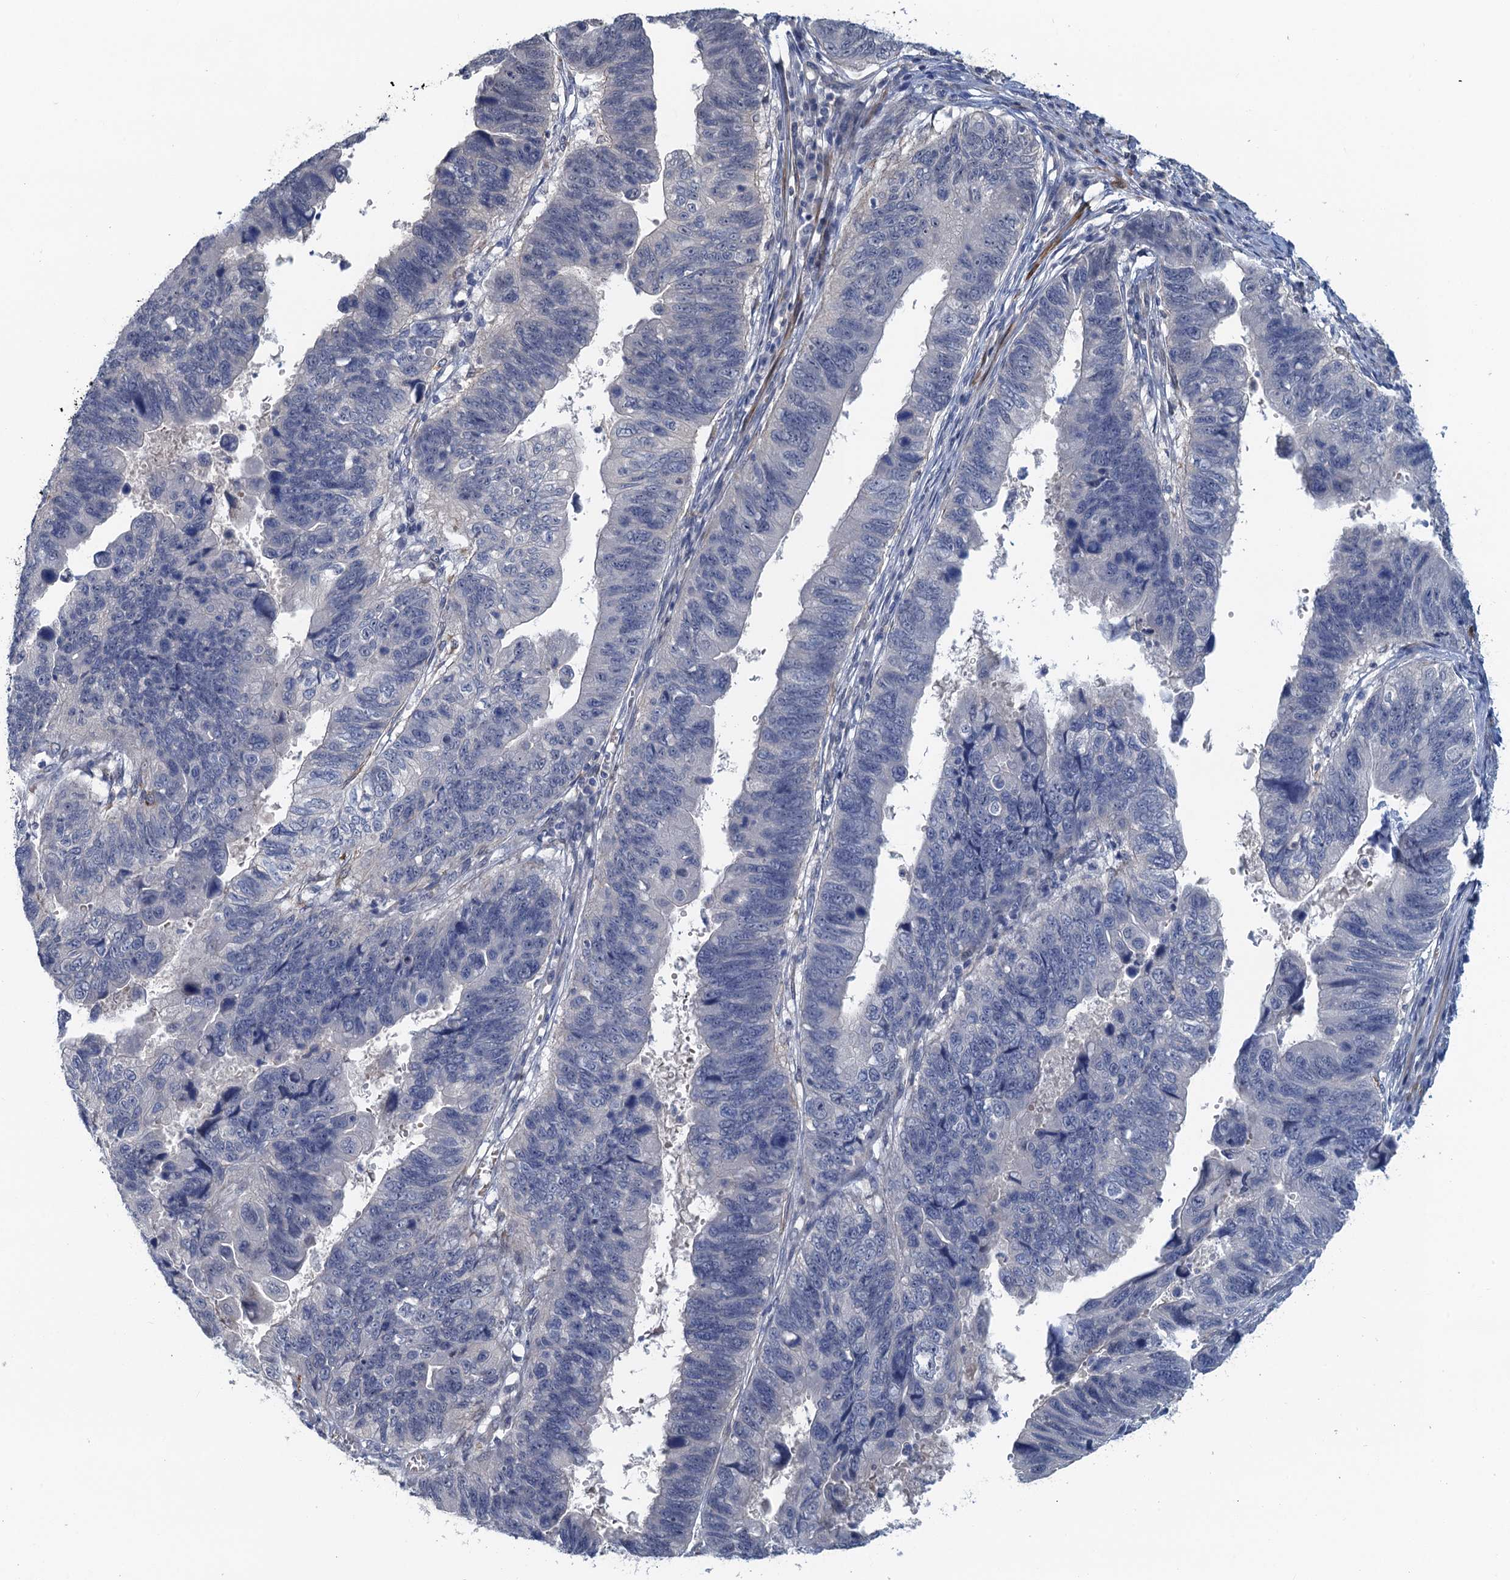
{"staining": {"intensity": "negative", "quantity": "none", "location": "none"}, "tissue": "stomach cancer", "cell_type": "Tumor cells", "image_type": "cancer", "snomed": [{"axis": "morphology", "description": "Adenocarcinoma, NOS"}, {"axis": "topography", "description": "Stomach"}], "caption": "IHC micrograph of neoplastic tissue: stomach cancer (adenocarcinoma) stained with DAB (3,3'-diaminobenzidine) shows no significant protein staining in tumor cells. (DAB (3,3'-diaminobenzidine) IHC with hematoxylin counter stain).", "gene": "MYO16", "patient": {"sex": "male", "age": 59}}